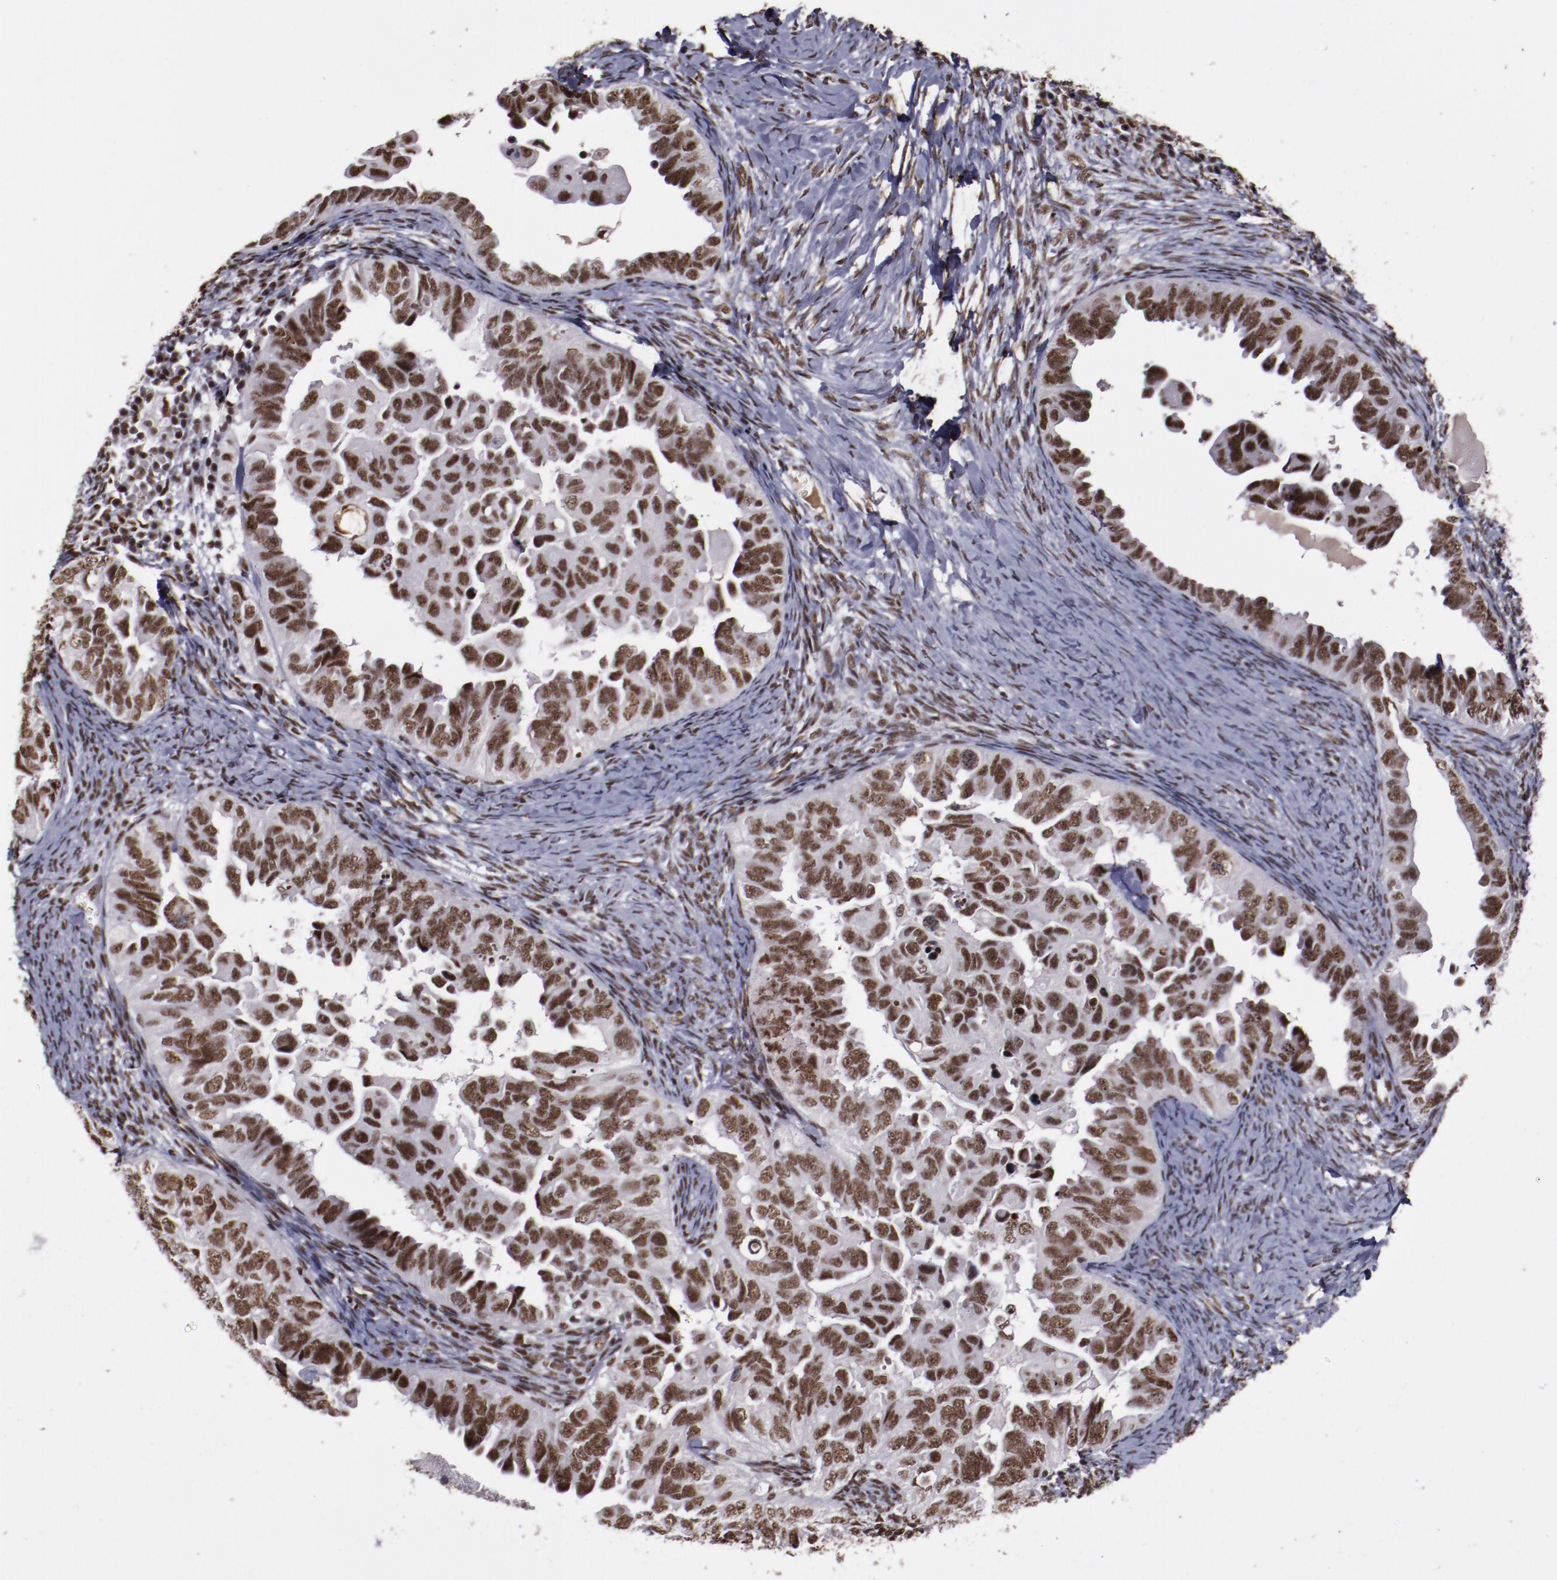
{"staining": {"intensity": "strong", "quantity": ">75%", "location": "nuclear"}, "tissue": "ovarian cancer", "cell_type": "Tumor cells", "image_type": "cancer", "snomed": [{"axis": "morphology", "description": "Cystadenocarcinoma, serous, NOS"}, {"axis": "topography", "description": "Ovary"}], "caption": "A high-resolution photomicrograph shows IHC staining of ovarian serous cystadenocarcinoma, which reveals strong nuclear expression in approximately >75% of tumor cells.", "gene": "ERH", "patient": {"sex": "female", "age": 82}}